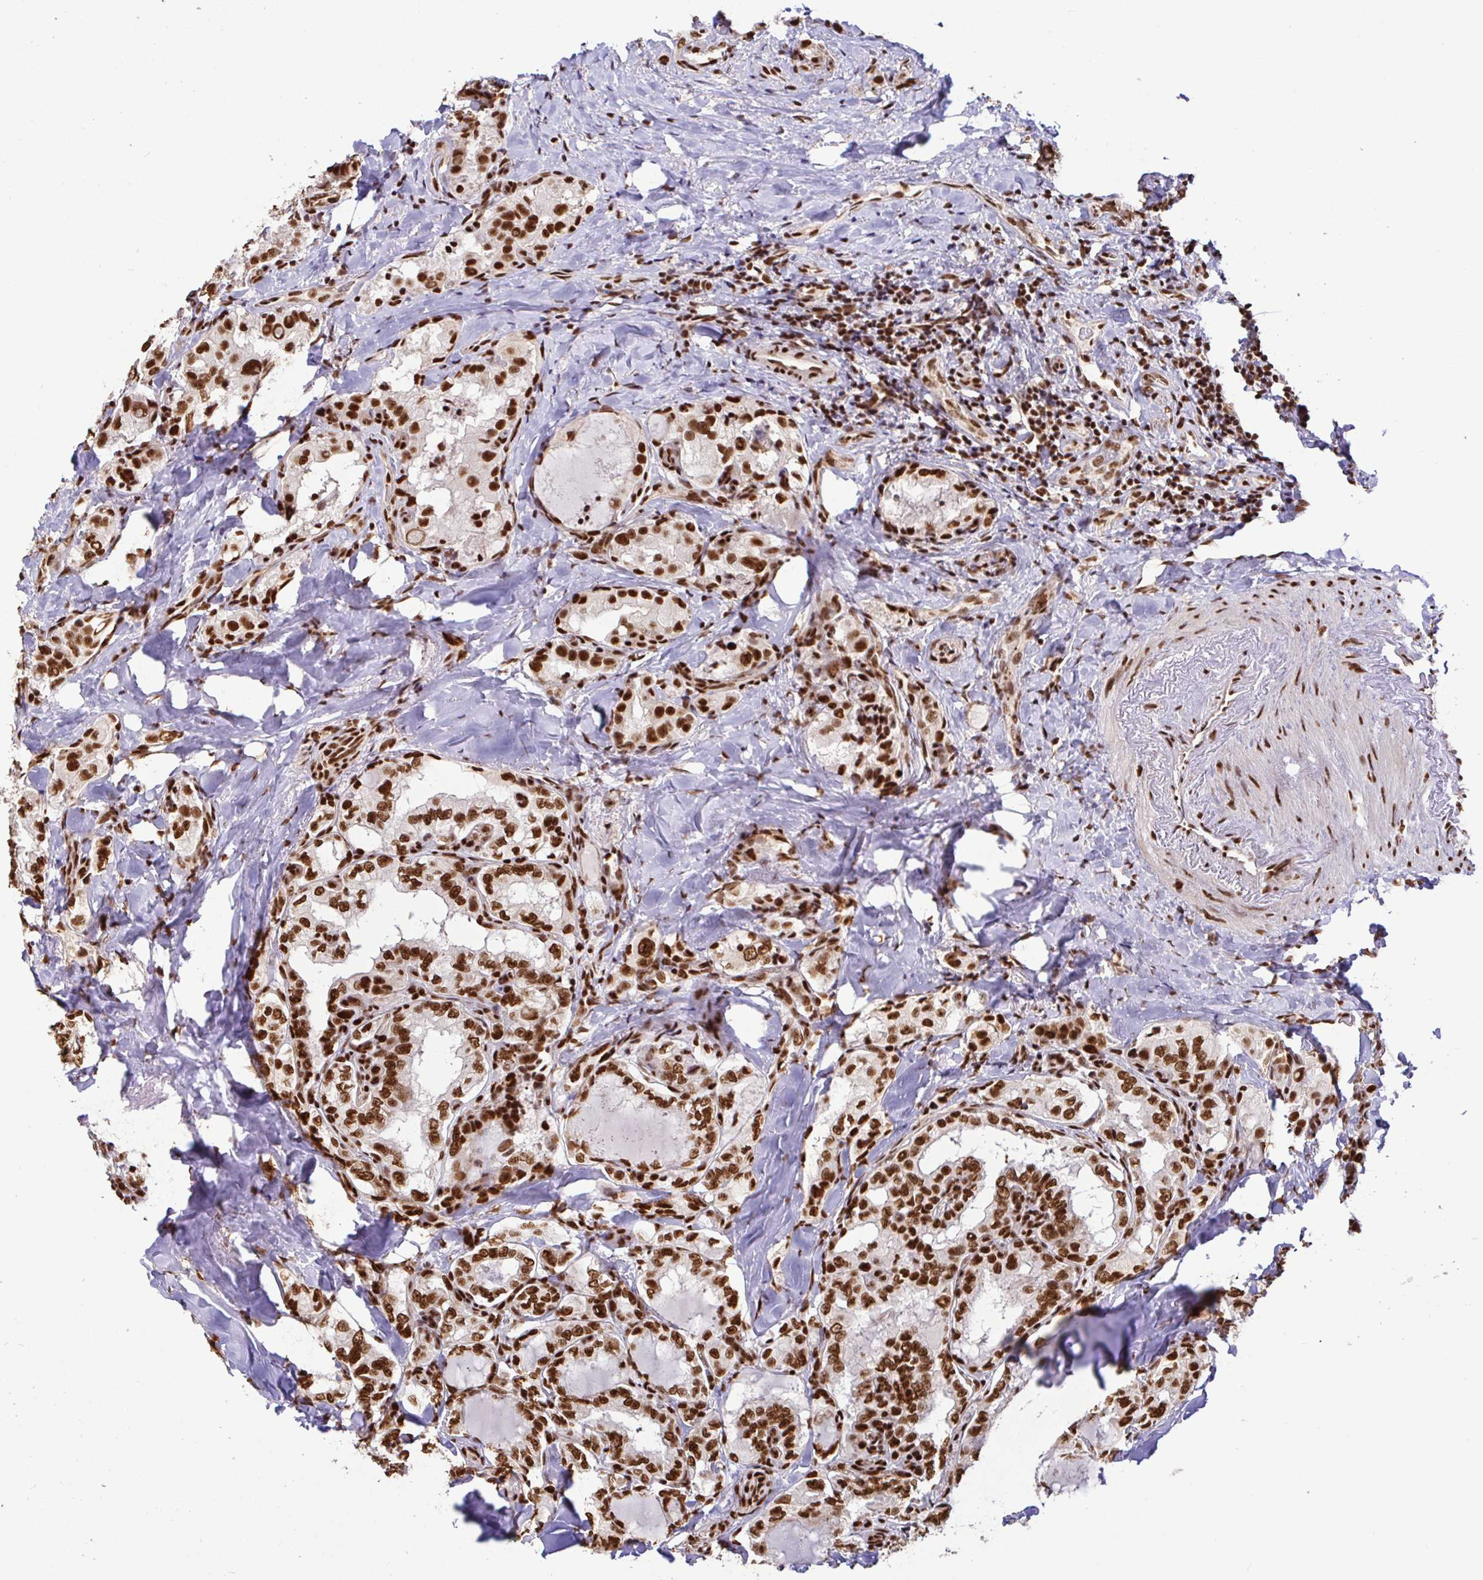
{"staining": {"intensity": "strong", "quantity": ">75%", "location": "nuclear"}, "tissue": "thyroid cancer", "cell_type": "Tumor cells", "image_type": "cancer", "snomed": [{"axis": "morphology", "description": "Papillary adenocarcinoma, NOS"}, {"axis": "topography", "description": "Thyroid gland"}], "caption": "Thyroid cancer (papillary adenocarcinoma) stained with immunohistochemistry exhibits strong nuclear expression in approximately >75% of tumor cells.", "gene": "SP3", "patient": {"sex": "female", "age": 75}}